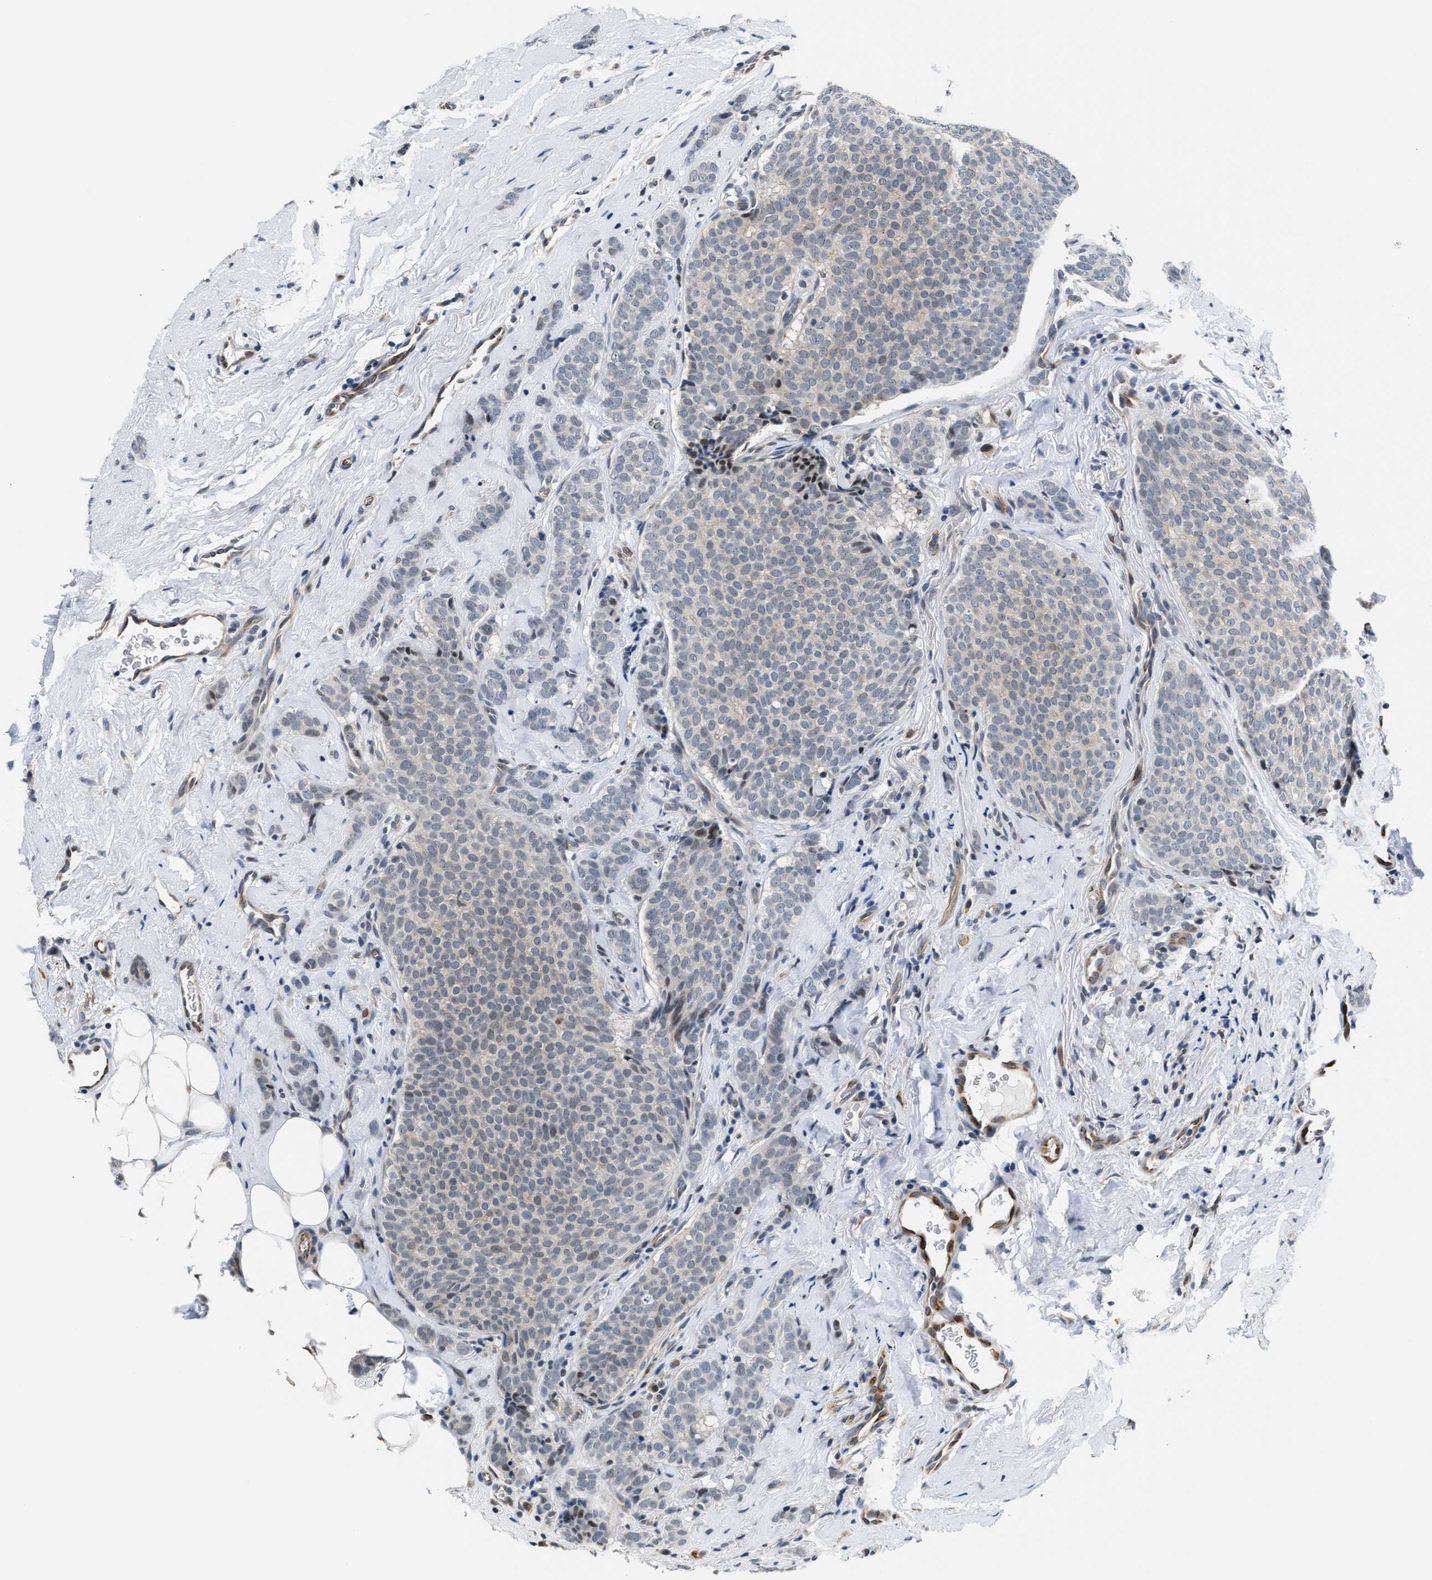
{"staining": {"intensity": "weak", "quantity": "25%-75%", "location": "cytoplasmic/membranous"}, "tissue": "breast cancer", "cell_type": "Tumor cells", "image_type": "cancer", "snomed": [{"axis": "morphology", "description": "Lobular carcinoma"}, {"axis": "topography", "description": "Skin"}, {"axis": "topography", "description": "Breast"}], "caption": "Immunohistochemical staining of human breast cancer demonstrates low levels of weak cytoplasmic/membranous protein expression in approximately 25%-75% of tumor cells.", "gene": "PPM1H", "patient": {"sex": "female", "age": 46}}